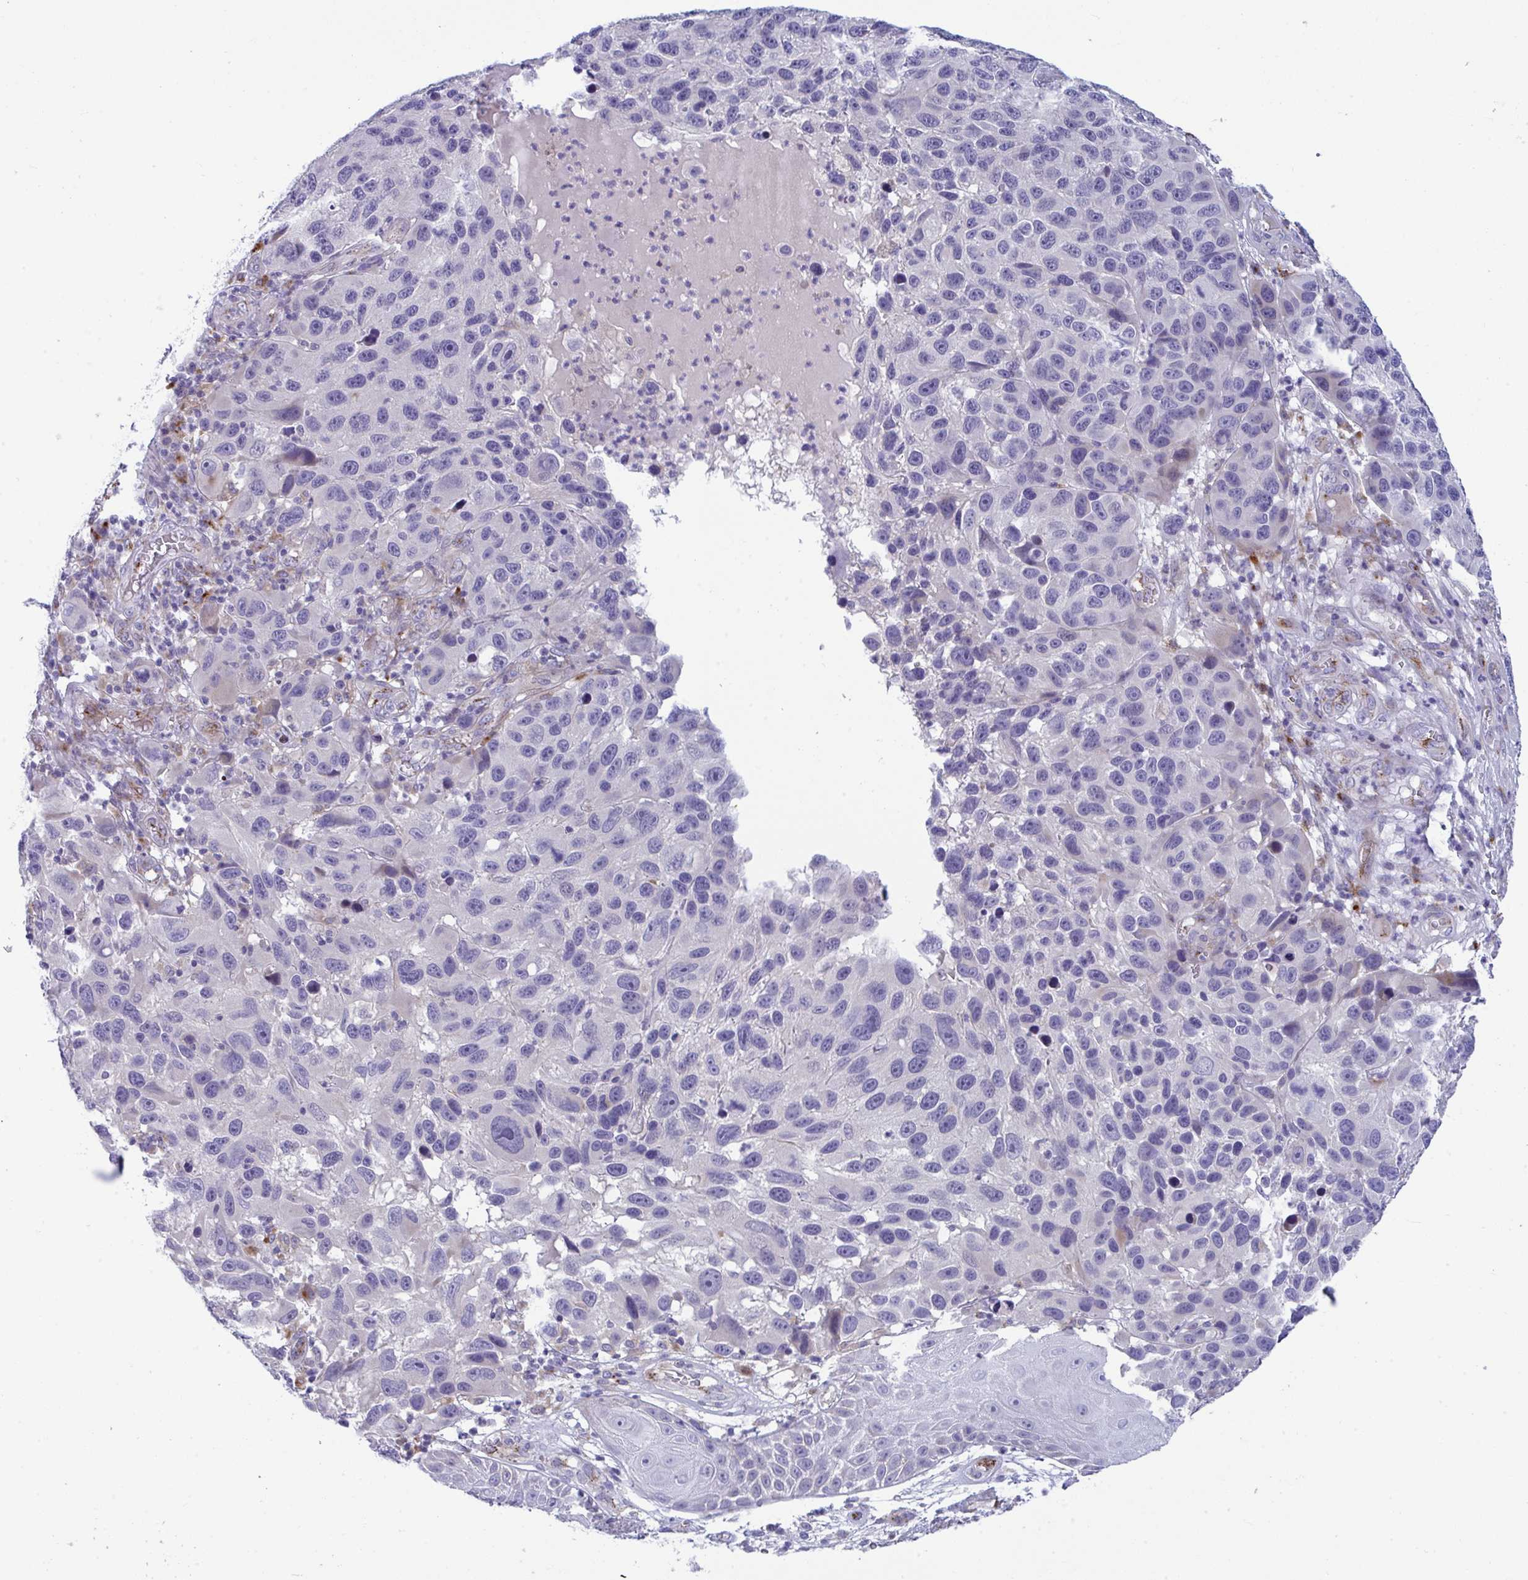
{"staining": {"intensity": "negative", "quantity": "none", "location": "none"}, "tissue": "melanoma", "cell_type": "Tumor cells", "image_type": "cancer", "snomed": [{"axis": "morphology", "description": "Malignant melanoma, NOS"}, {"axis": "topography", "description": "Skin"}], "caption": "Human malignant melanoma stained for a protein using immunohistochemistry exhibits no expression in tumor cells.", "gene": "TOR1AIP2", "patient": {"sex": "male", "age": 53}}